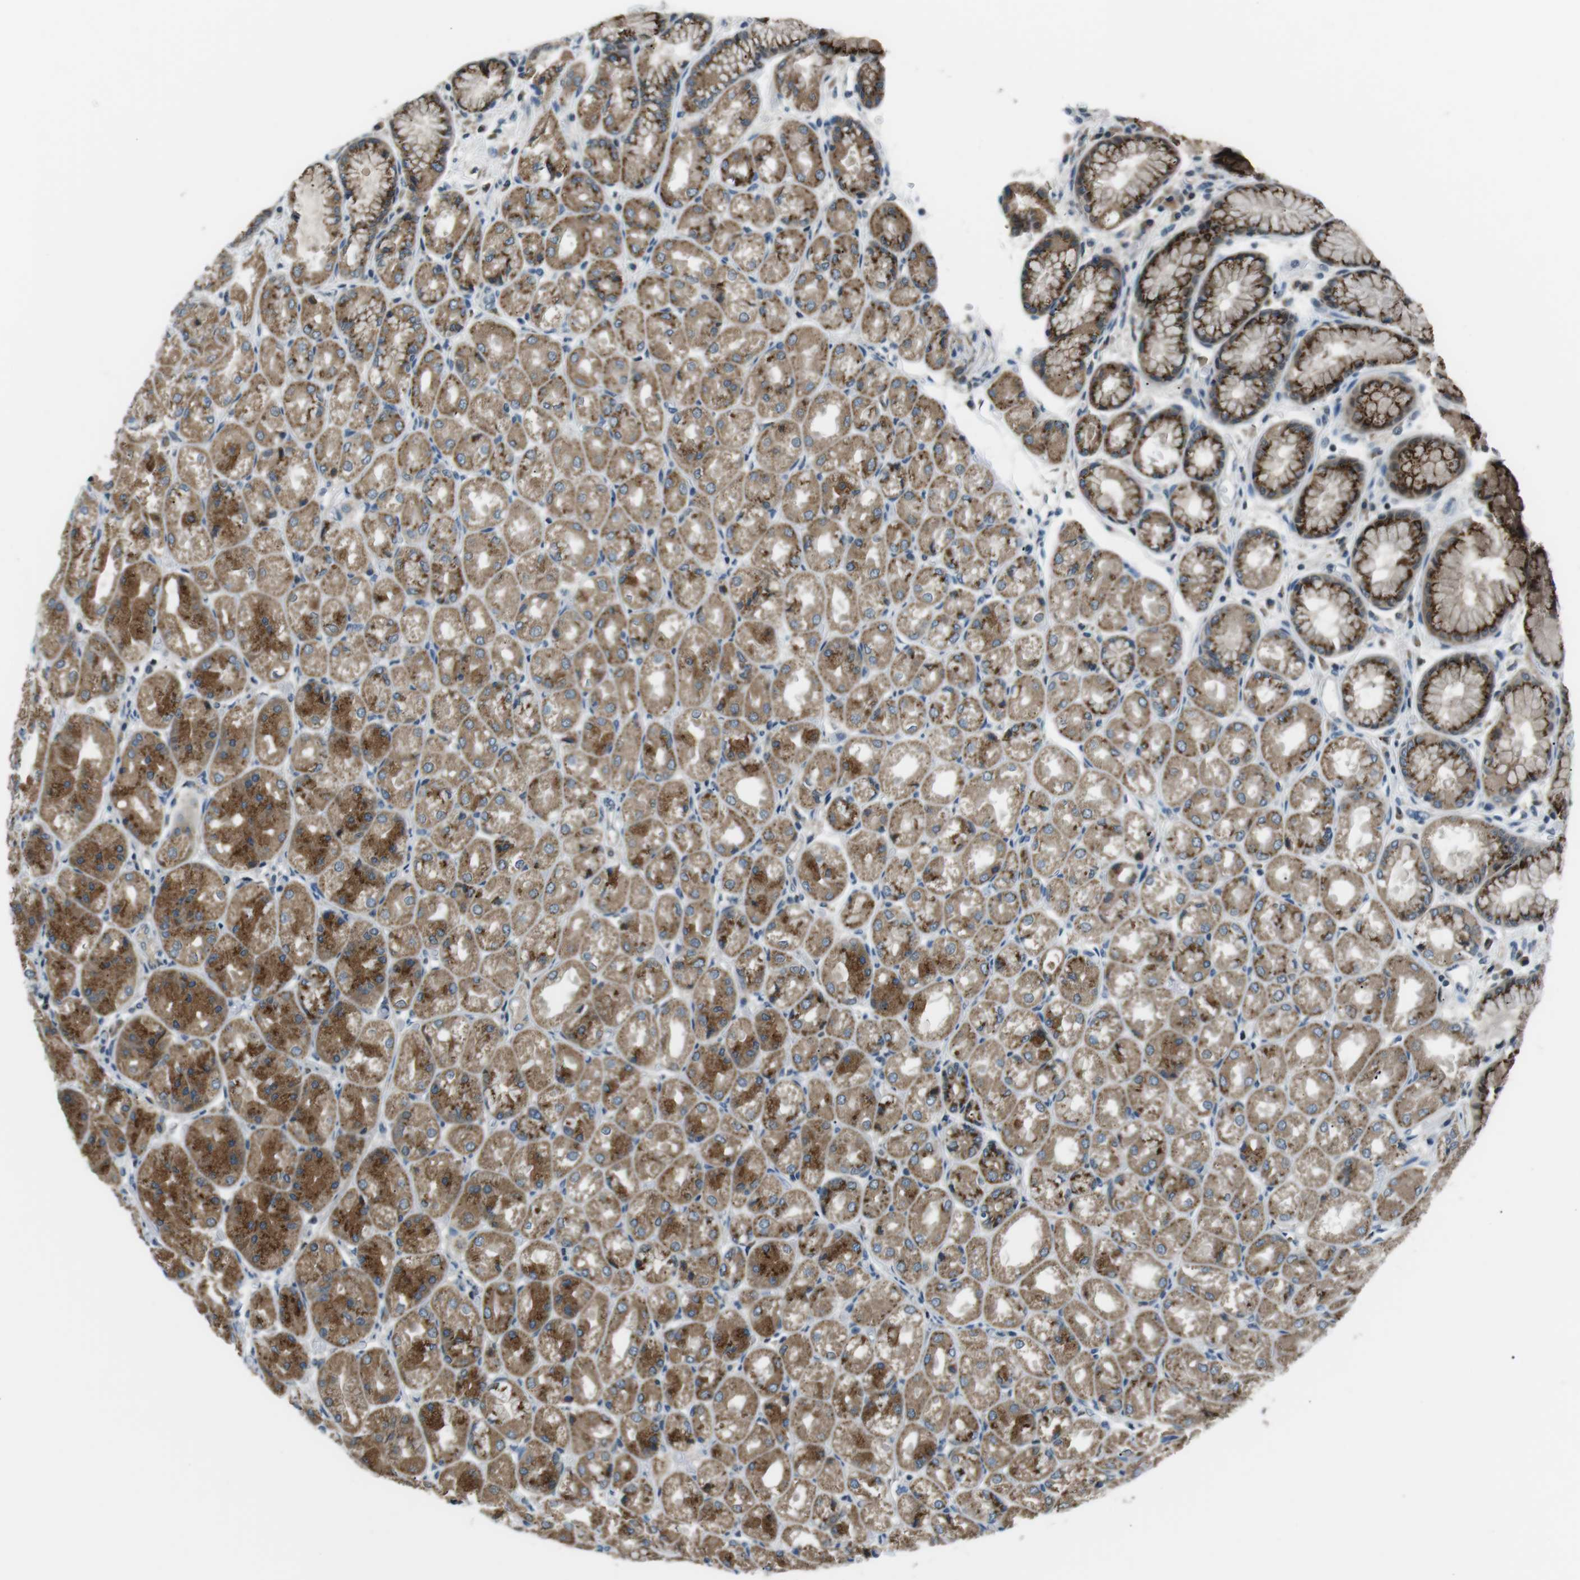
{"staining": {"intensity": "moderate", "quantity": ">75%", "location": "cytoplasmic/membranous"}, "tissue": "stomach", "cell_type": "Glandular cells", "image_type": "normal", "snomed": [{"axis": "morphology", "description": "Normal tissue, NOS"}, {"axis": "topography", "description": "Stomach, upper"}], "caption": "Stomach stained with a brown dye demonstrates moderate cytoplasmic/membranous positive expression in about >75% of glandular cells.", "gene": "FAM3B", "patient": {"sex": "male", "age": 72}}